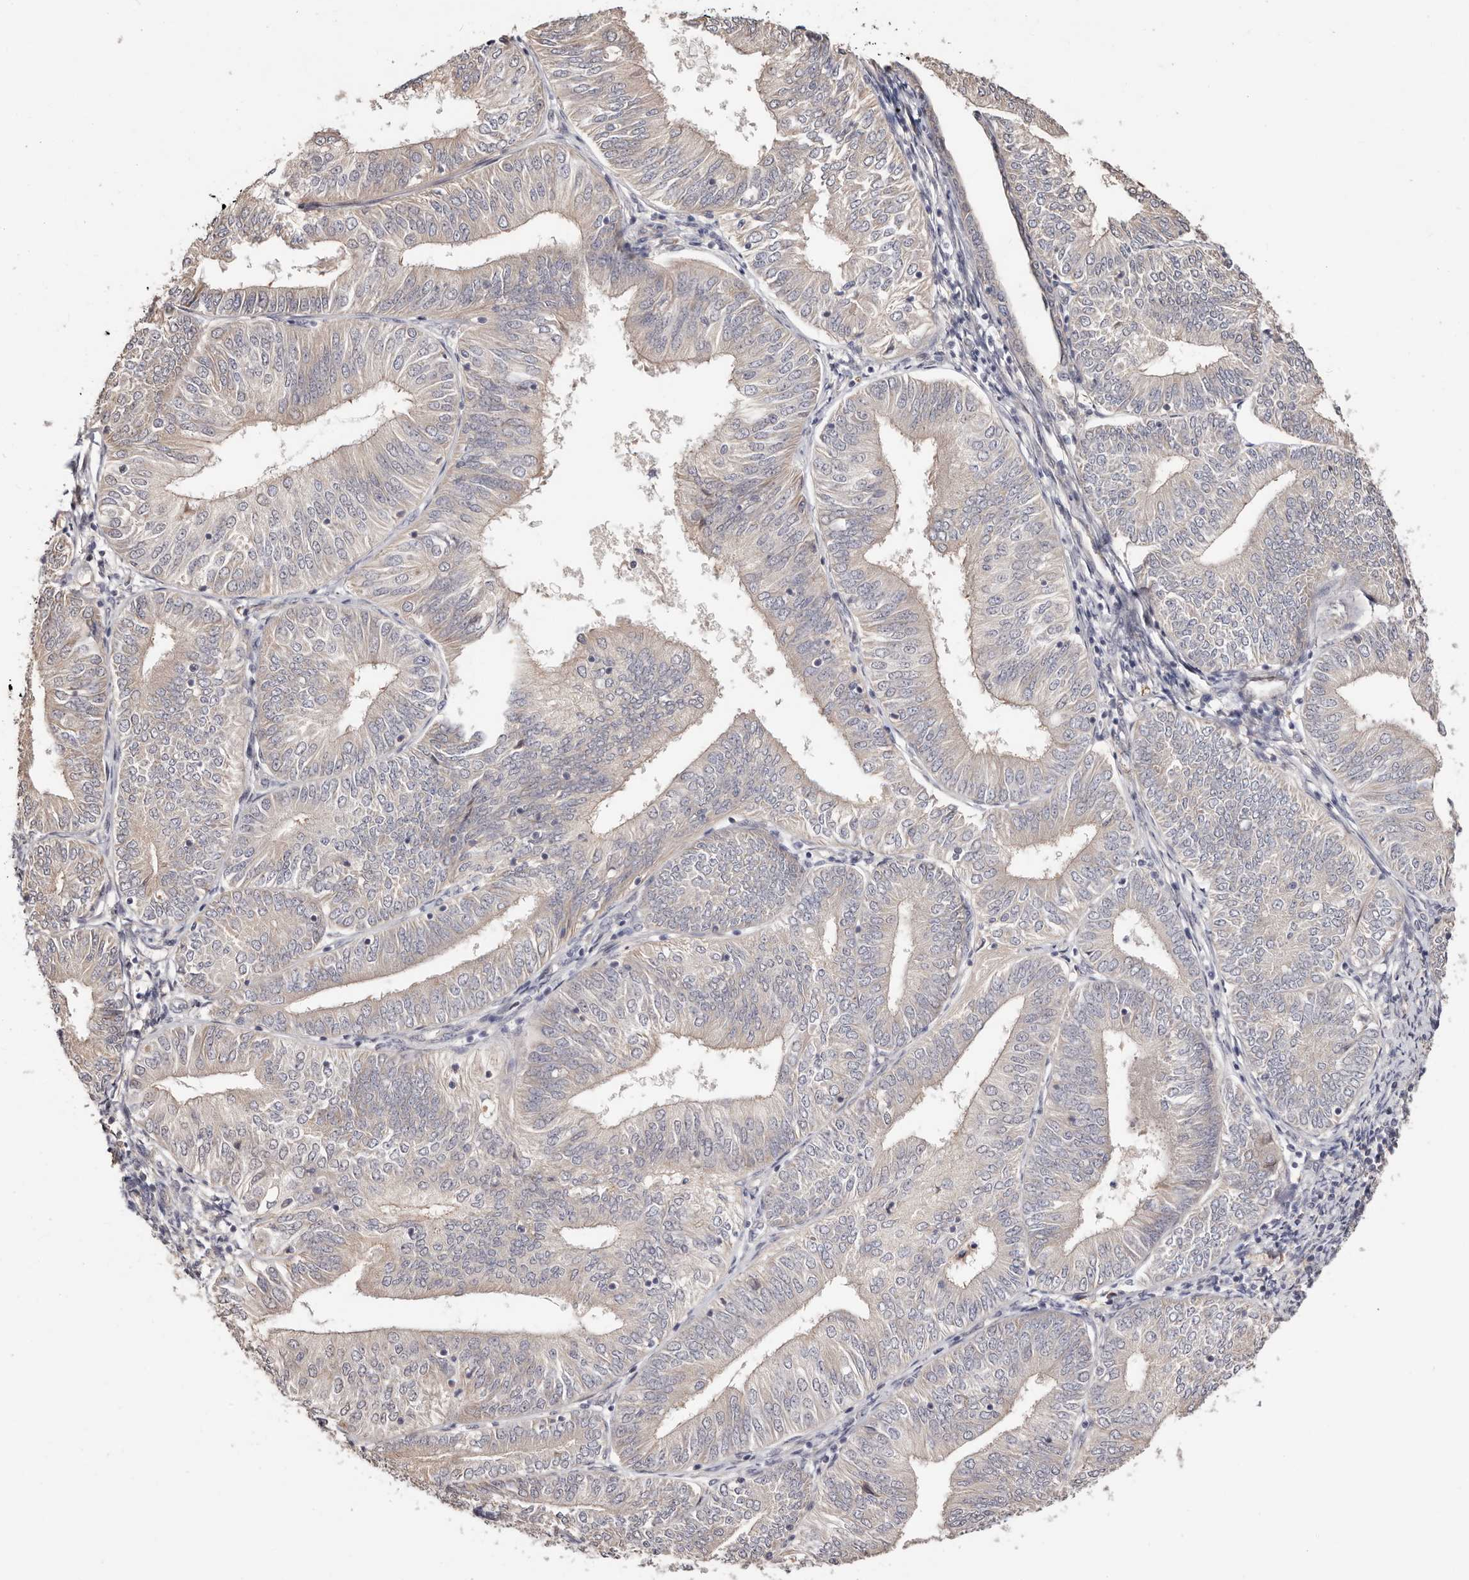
{"staining": {"intensity": "negative", "quantity": "none", "location": "none"}, "tissue": "endometrial cancer", "cell_type": "Tumor cells", "image_type": "cancer", "snomed": [{"axis": "morphology", "description": "Adenocarcinoma, NOS"}, {"axis": "topography", "description": "Endometrium"}], "caption": "The micrograph exhibits no staining of tumor cells in adenocarcinoma (endometrial).", "gene": "TRIP13", "patient": {"sex": "female", "age": 58}}